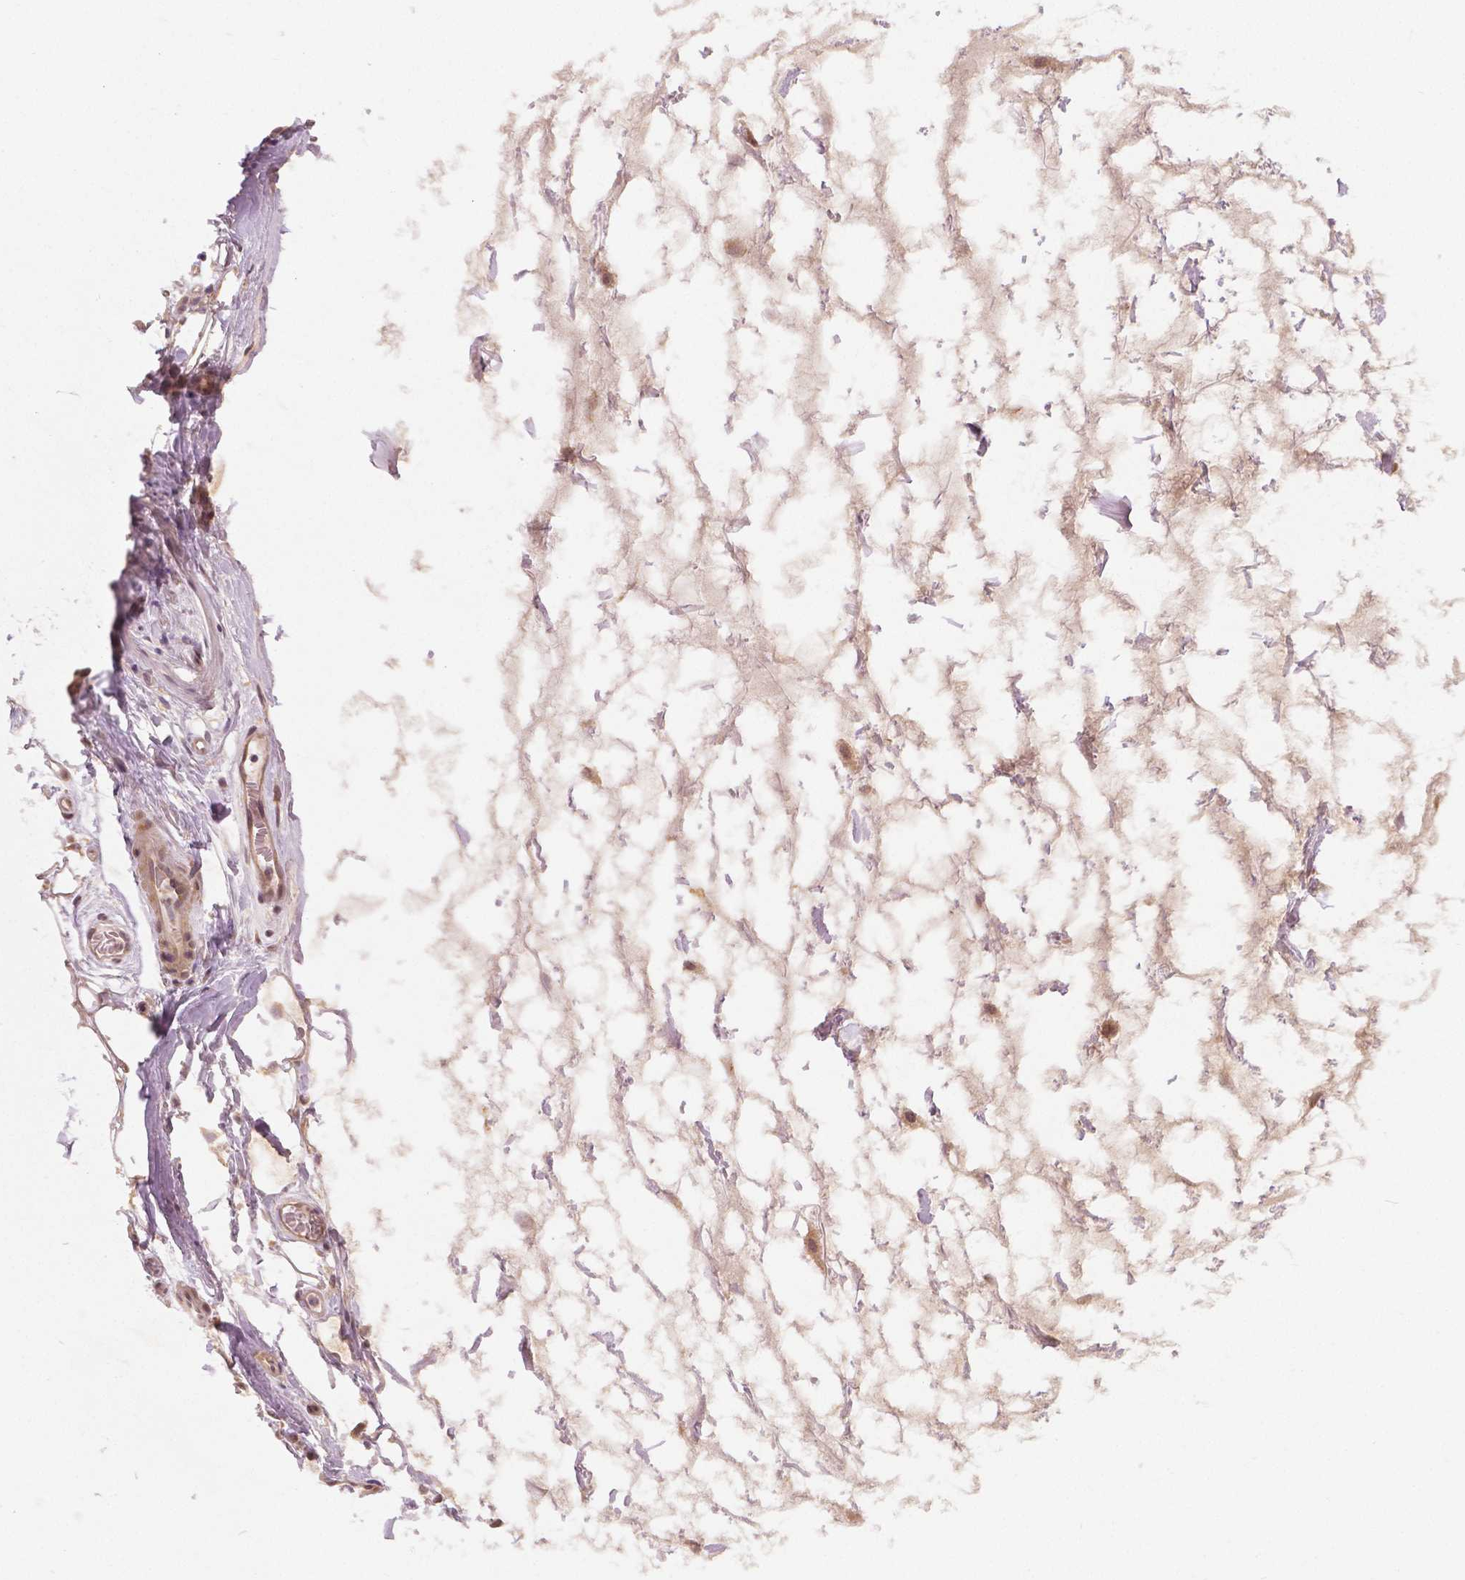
{"staining": {"intensity": "moderate", "quantity": "<25%", "location": "cytoplasmic/membranous"}, "tissue": "adipose tissue", "cell_type": "Adipocytes", "image_type": "normal", "snomed": [{"axis": "morphology", "description": "Normal tissue, NOS"}, {"axis": "topography", "description": "Lymph node"}, {"axis": "topography", "description": "Cartilage tissue"}, {"axis": "topography", "description": "Nasopharynx"}], "caption": "Adipocytes display low levels of moderate cytoplasmic/membranous positivity in about <25% of cells in benign human adipose tissue. (DAB (3,3'-diaminobenzidine) = brown stain, brightfield microscopy at high magnification).", "gene": "CLBA1", "patient": {"sex": "male", "age": 63}}